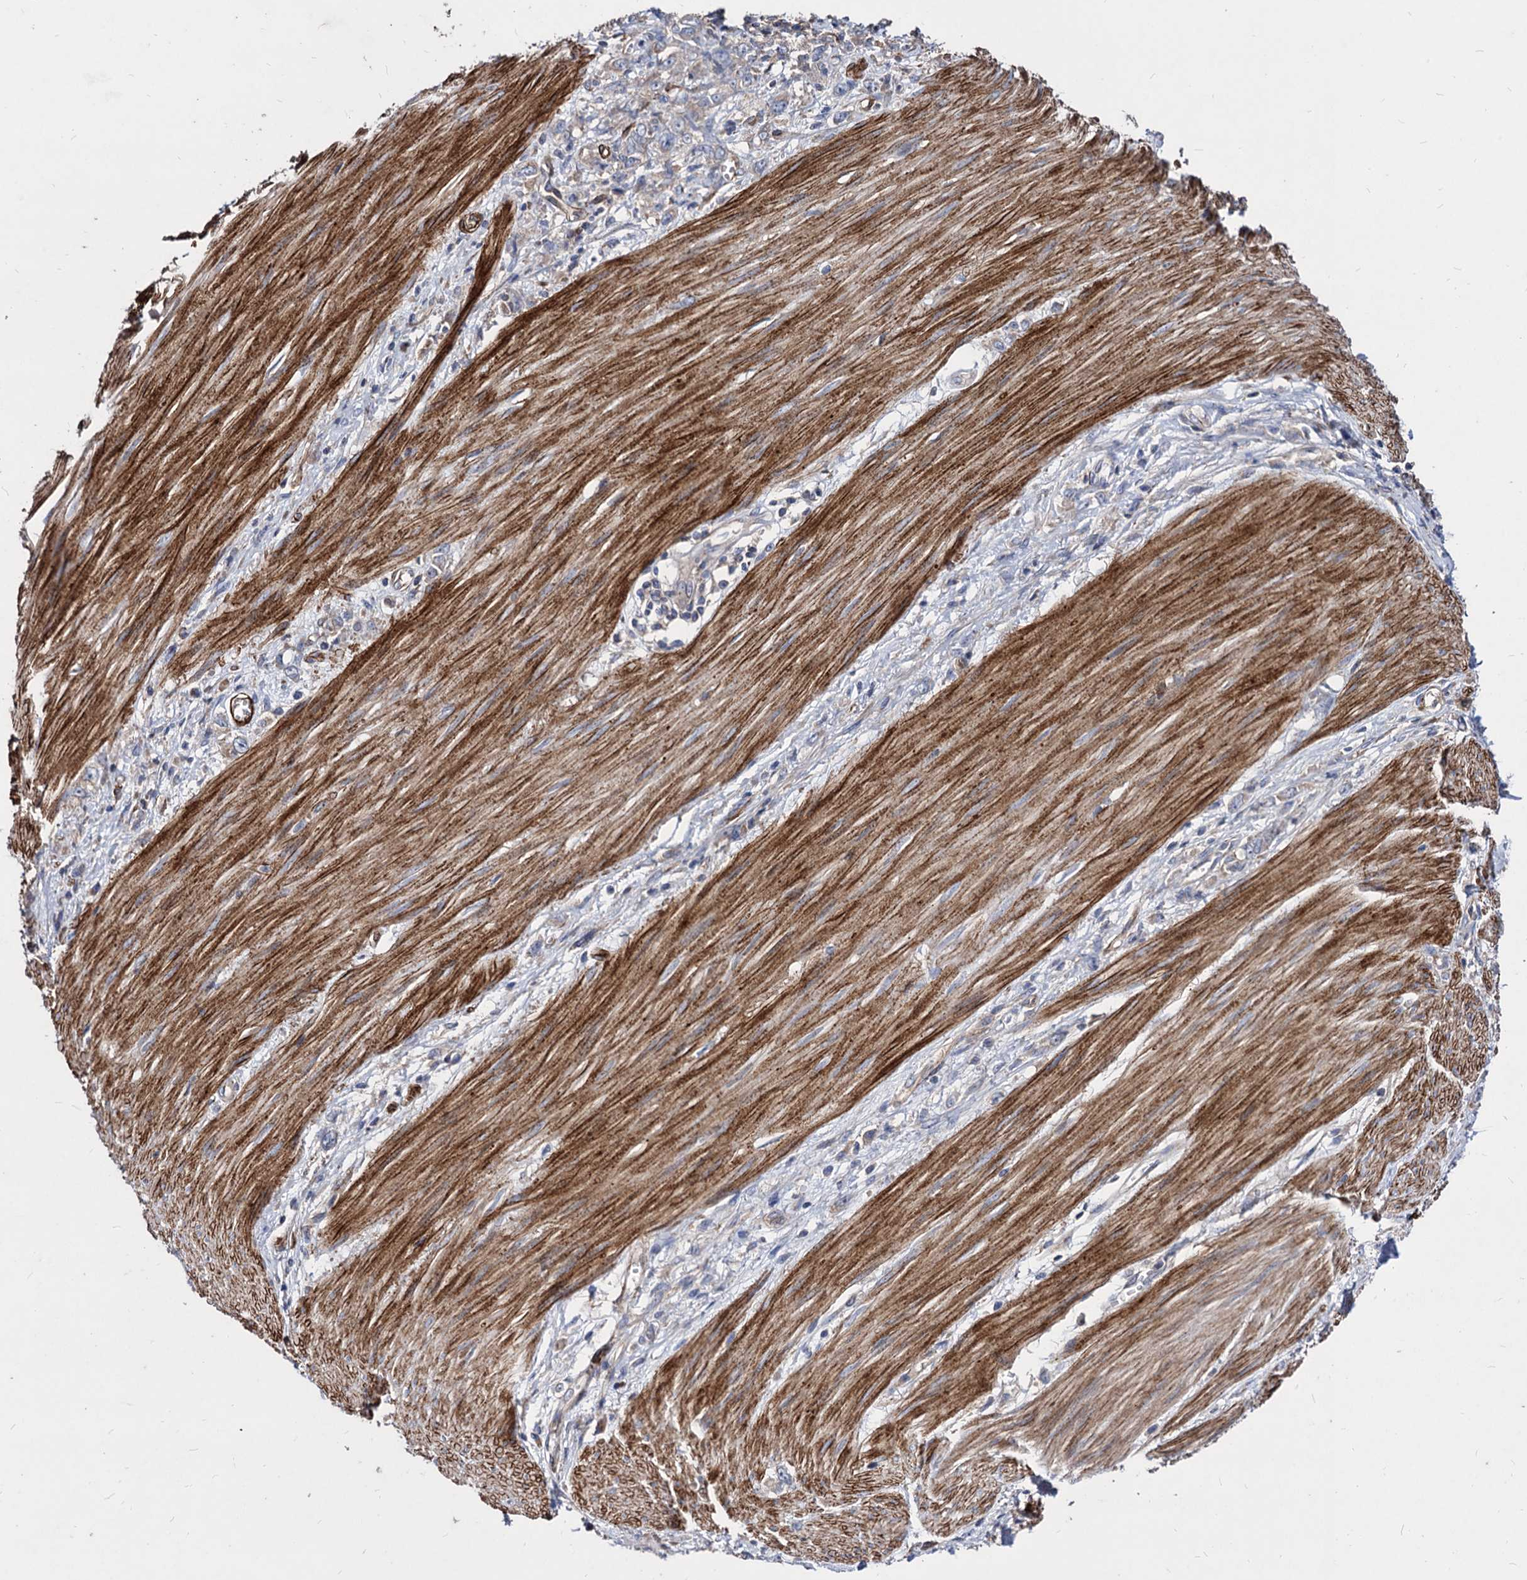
{"staining": {"intensity": "negative", "quantity": "none", "location": "none"}, "tissue": "stomach cancer", "cell_type": "Tumor cells", "image_type": "cancer", "snomed": [{"axis": "morphology", "description": "Adenocarcinoma, NOS"}, {"axis": "topography", "description": "Stomach"}], "caption": "The image reveals no significant expression in tumor cells of adenocarcinoma (stomach). (DAB (3,3'-diaminobenzidine) immunohistochemistry visualized using brightfield microscopy, high magnification).", "gene": "WDR11", "patient": {"sex": "female", "age": 76}}